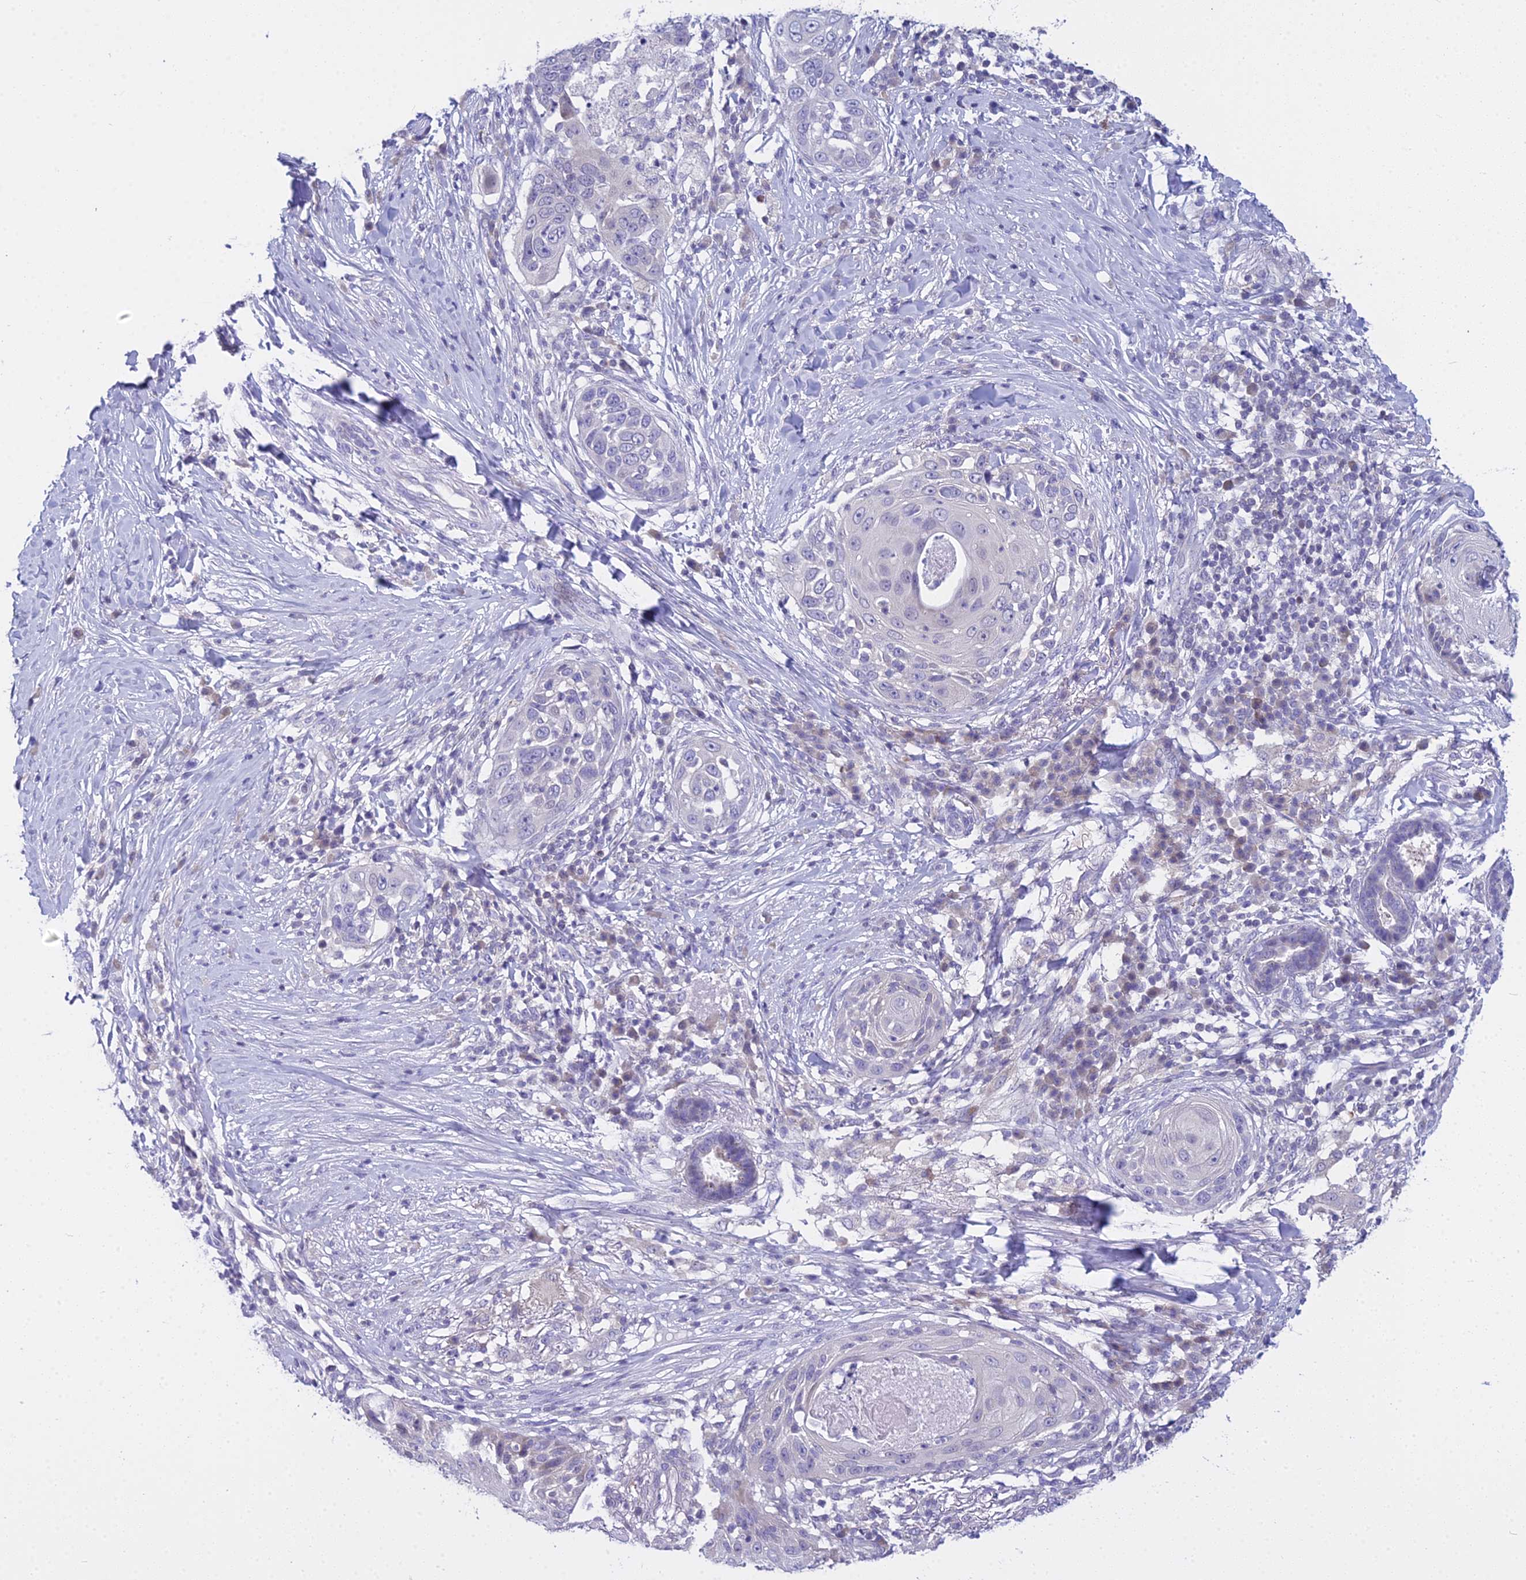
{"staining": {"intensity": "negative", "quantity": "none", "location": "none"}, "tissue": "skin cancer", "cell_type": "Tumor cells", "image_type": "cancer", "snomed": [{"axis": "morphology", "description": "Squamous cell carcinoma, NOS"}, {"axis": "topography", "description": "Skin"}], "caption": "This is an immunohistochemistry (IHC) histopathology image of human squamous cell carcinoma (skin). There is no positivity in tumor cells.", "gene": "ZMIZ1", "patient": {"sex": "female", "age": 44}}